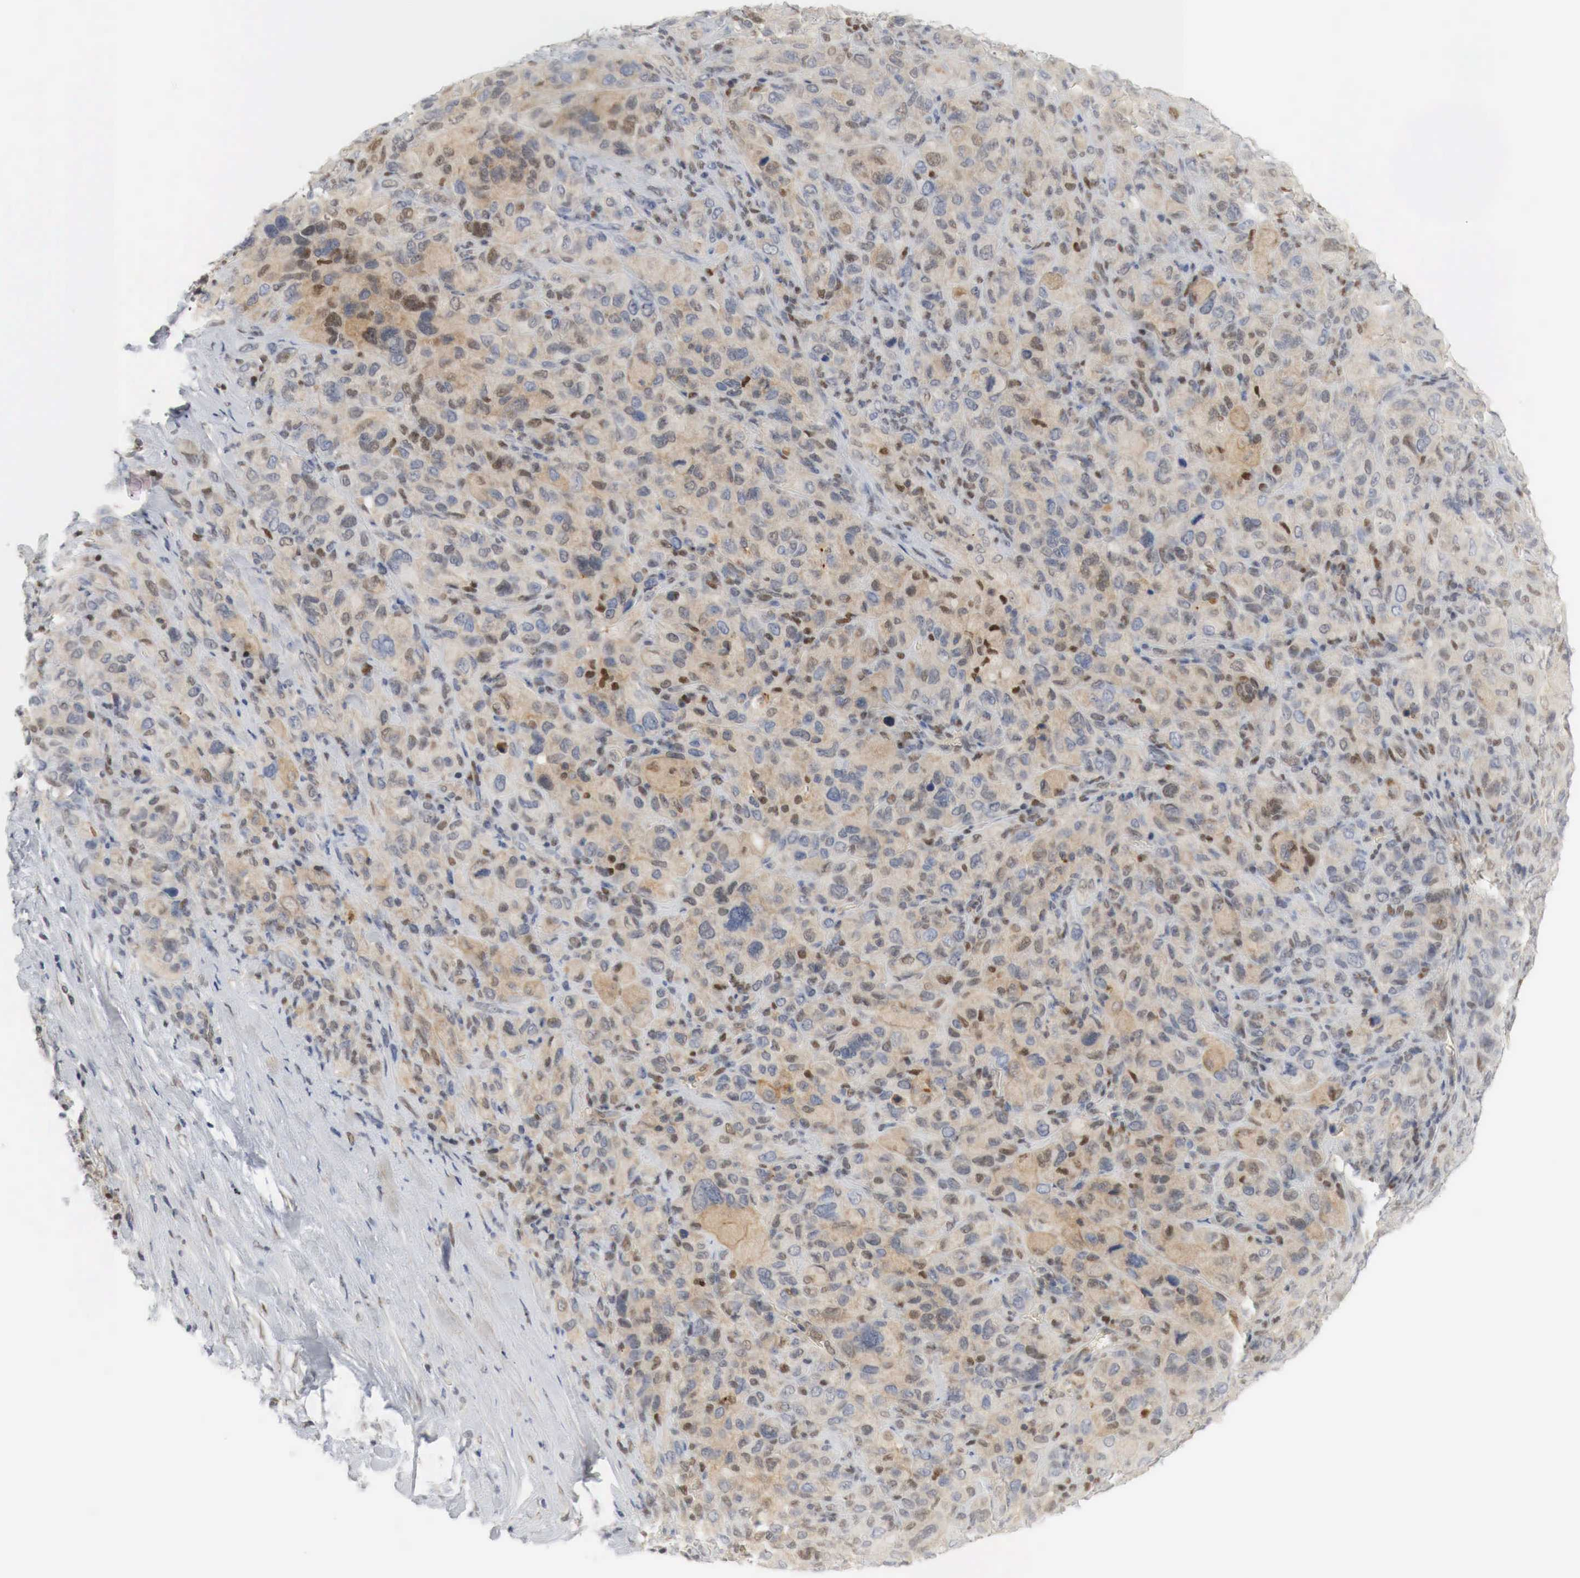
{"staining": {"intensity": "moderate", "quantity": "<25%", "location": "cytoplasmic/membranous,nuclear"}, "tissue": "melanoma", "cell_type": "Tumor cells", "image_type": "cancer", "snomed": [{"axis": "morphology", "description": "Malignant melanoma, Metastatic site"}, {"axis": "topography", "description": "Skin"}], "caption": "Immunohistochemistry (DAB) staining of malignant melanoma (metastatic site) demonstrates moderate cytoplasmic/membranous and nuclear protein positivity in about <25% of tumor cells.", "gene": "MYC", "patient": {"sex": "male", "age": 32}}